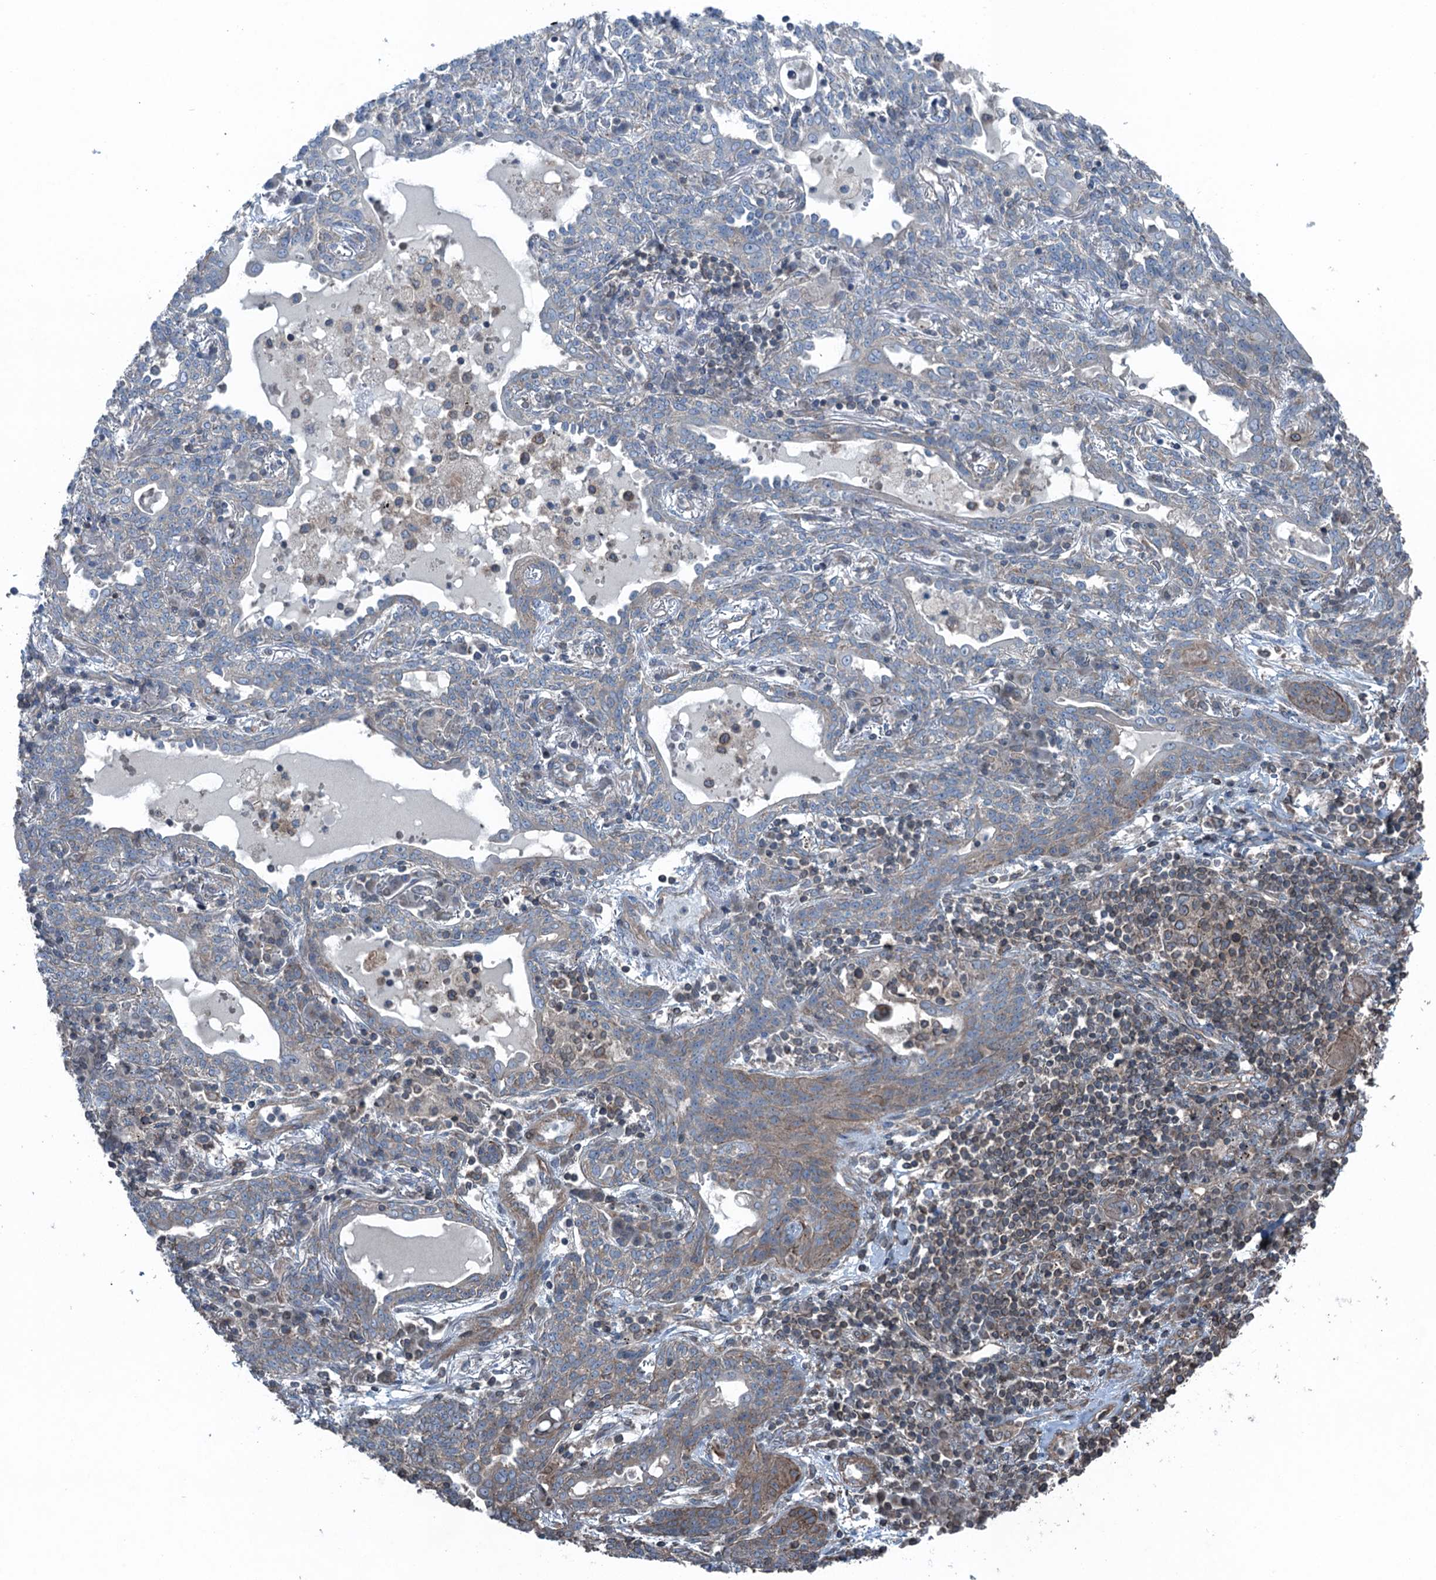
{"staining": {"intensity": "weak", "quantity": "<25%", "location": "cytoplasmic/membranous"}, "tissue": "lung cancer", "cell_type": "Tumor cells", "image_type": "cancer", "snomed": [{"axis": "morphology", "description": "Squamous cell carcinoma, NOS"}, {"axis": "topography", "description": "Lung"}], "caption": "This is an immunohistochemistry (IHC) histopathology image of human lung cancer (squamous cell carcinoma). There is no staining in tumor cells.", "gene": "TRAPPC8", "patient": {"sex": "female", "age": 70}}